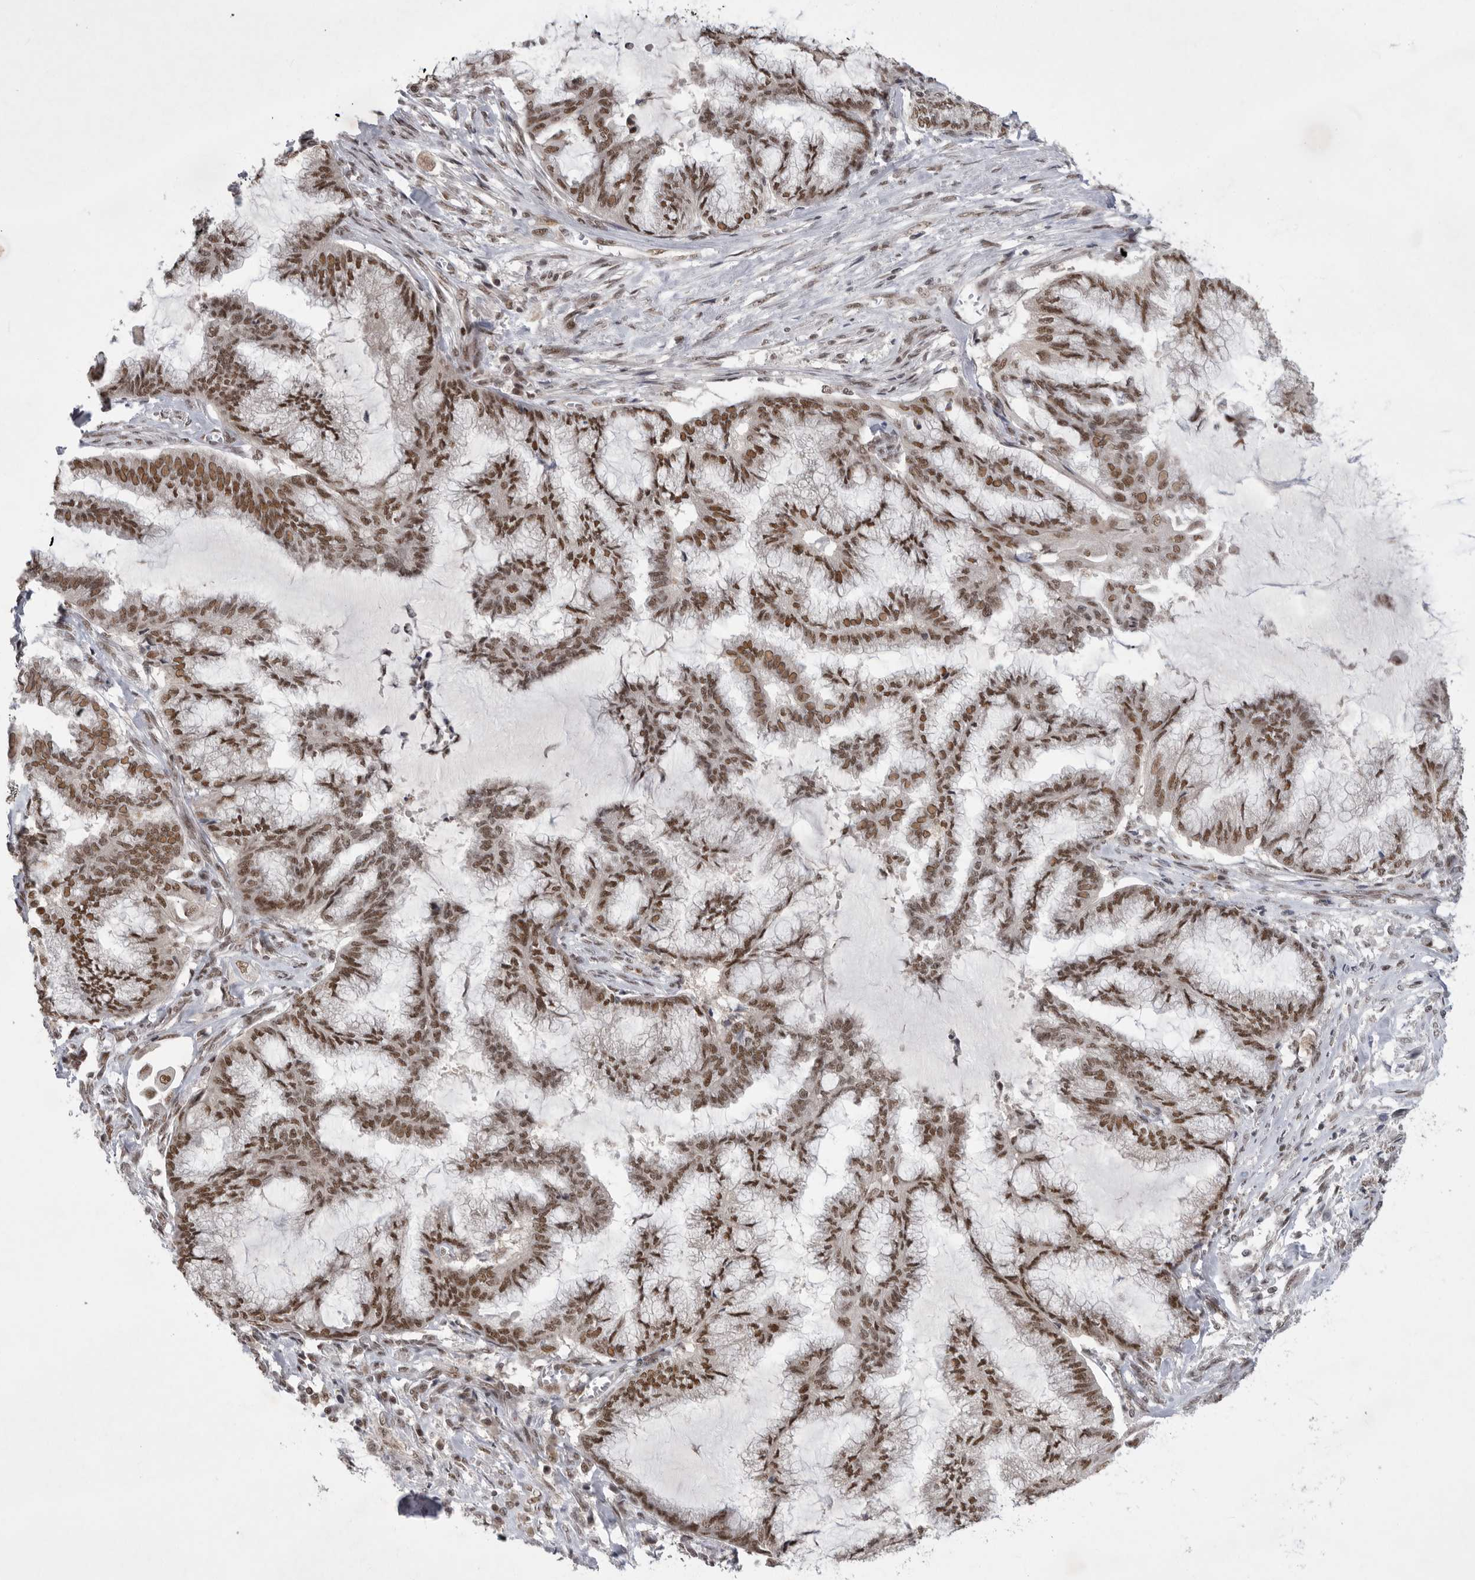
{"staining": {"intensity": "moderate", "quantity": ">75%", "location": "nuclear"}, "tissue": "endometrial cancer", "cell_type": "Tumor cells", "image_type": "cancer", "snomed": [{"axis": "morphology", "description": "Adenocarcinoma, NOS"}, {"axis": "topography", "description": "Endometrium"}], "caption": "Endometrial cancer (adenocarcinoma) stained with IHC exhibits moderate nuclear expression in approximately >75% of tumor cells. (DAB = brown stain, brightfield microscopy at high magnification).", "gene": "ZNF830", "patient": {"sex": "female", "age": 86}}